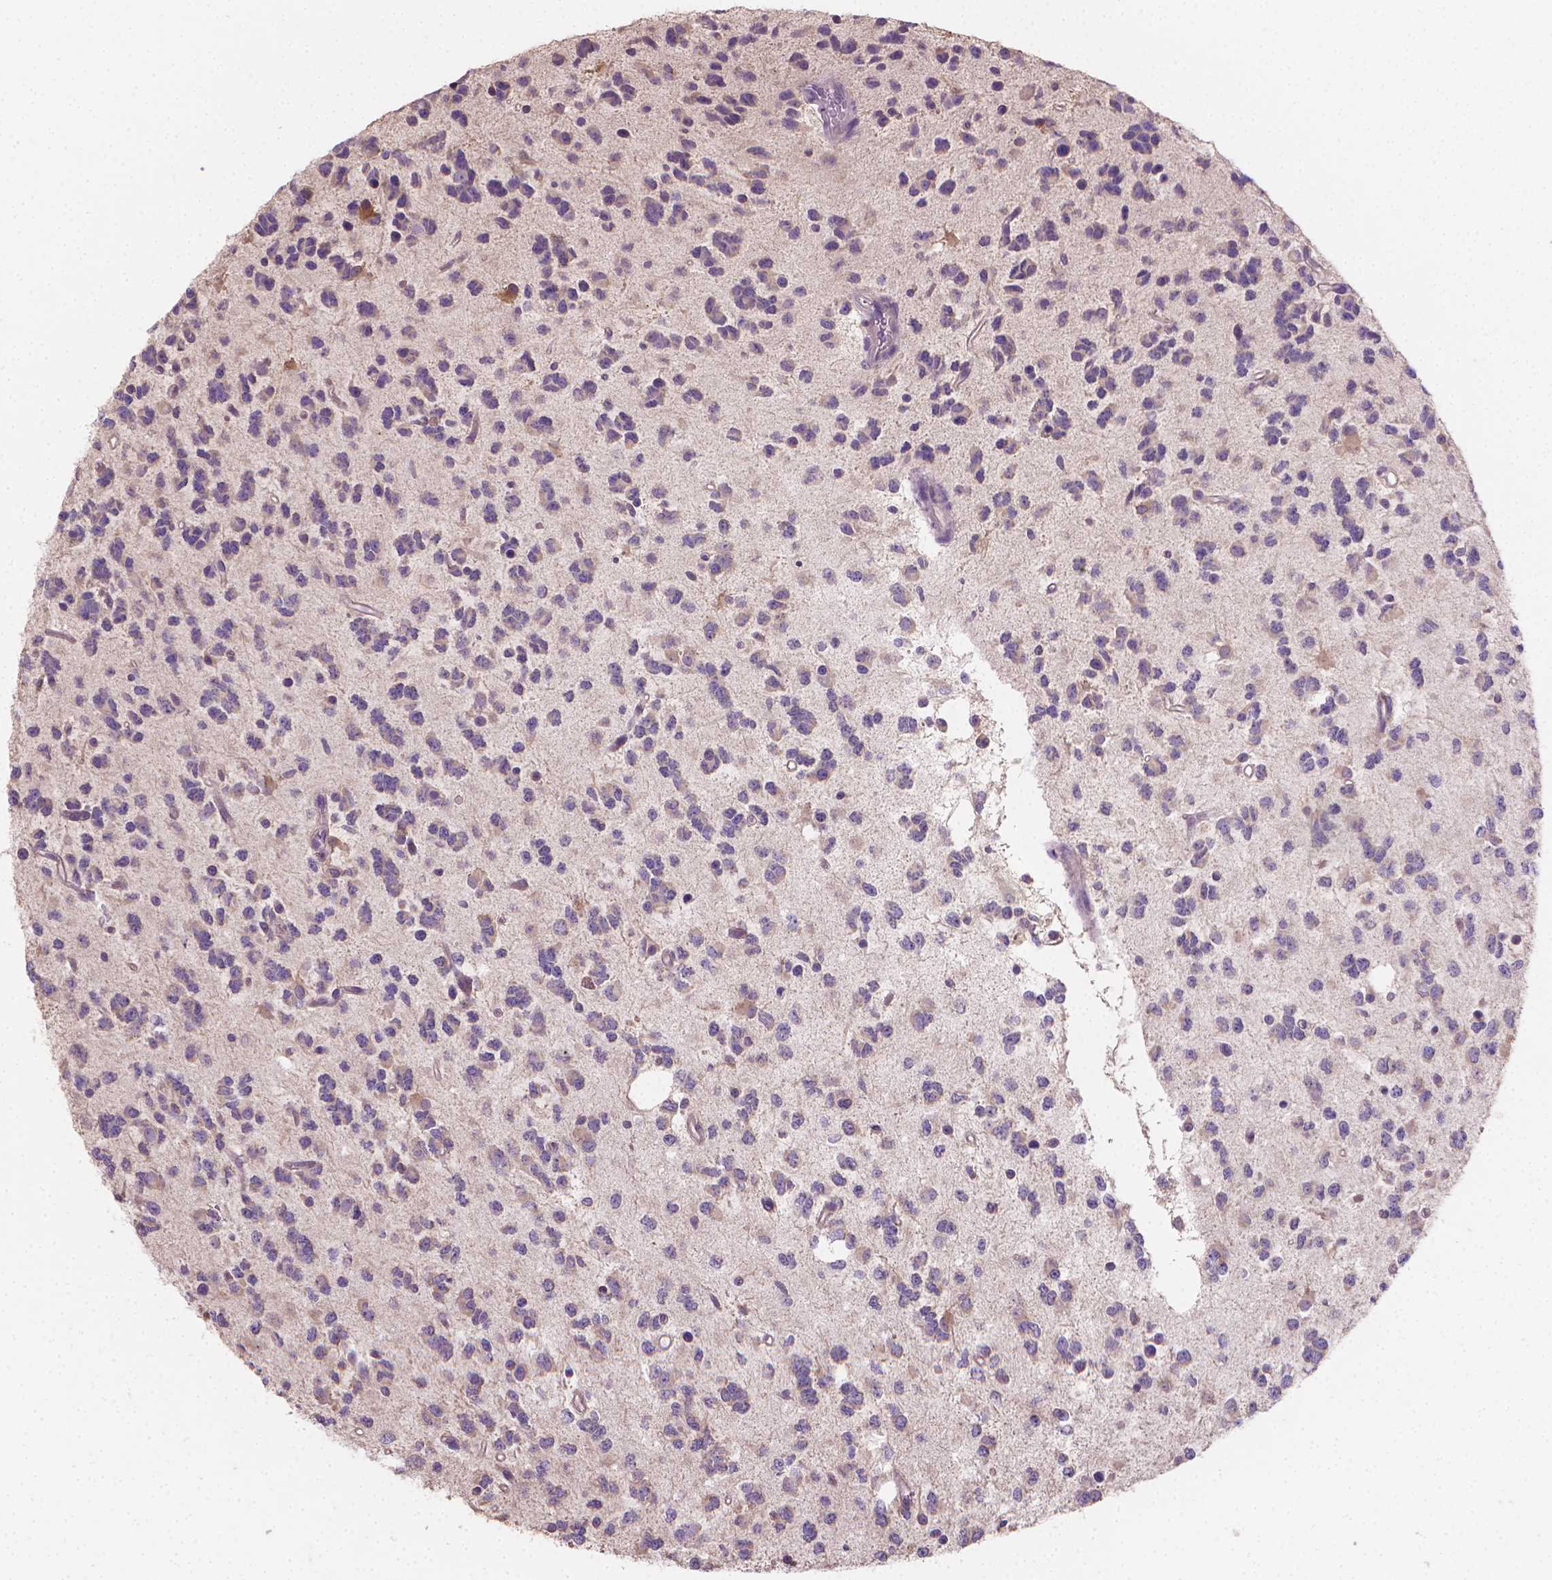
{"staining": {"intensity": "negative", "quantity": "none", "location": "none"}, "tissue": "glioma", "cell_type": "Tumor cells", "image_type": "cancer", "snomed": [{"axis": "morphology", "description": "Glioma, malignant, Low grade"}, {"axis": "topography", "description": "Brain"}], "caption": "Glioma was stained to show a protein in brown. There is no significant staining in tumor cells. The staining was performed using DAB to visualize the protein expression in brown, while the nuclei were stained in blue with hematoxylin (Magnification: 20x).", "gene": "CATIP", "patient": {"sex": "female", "age": 45}}